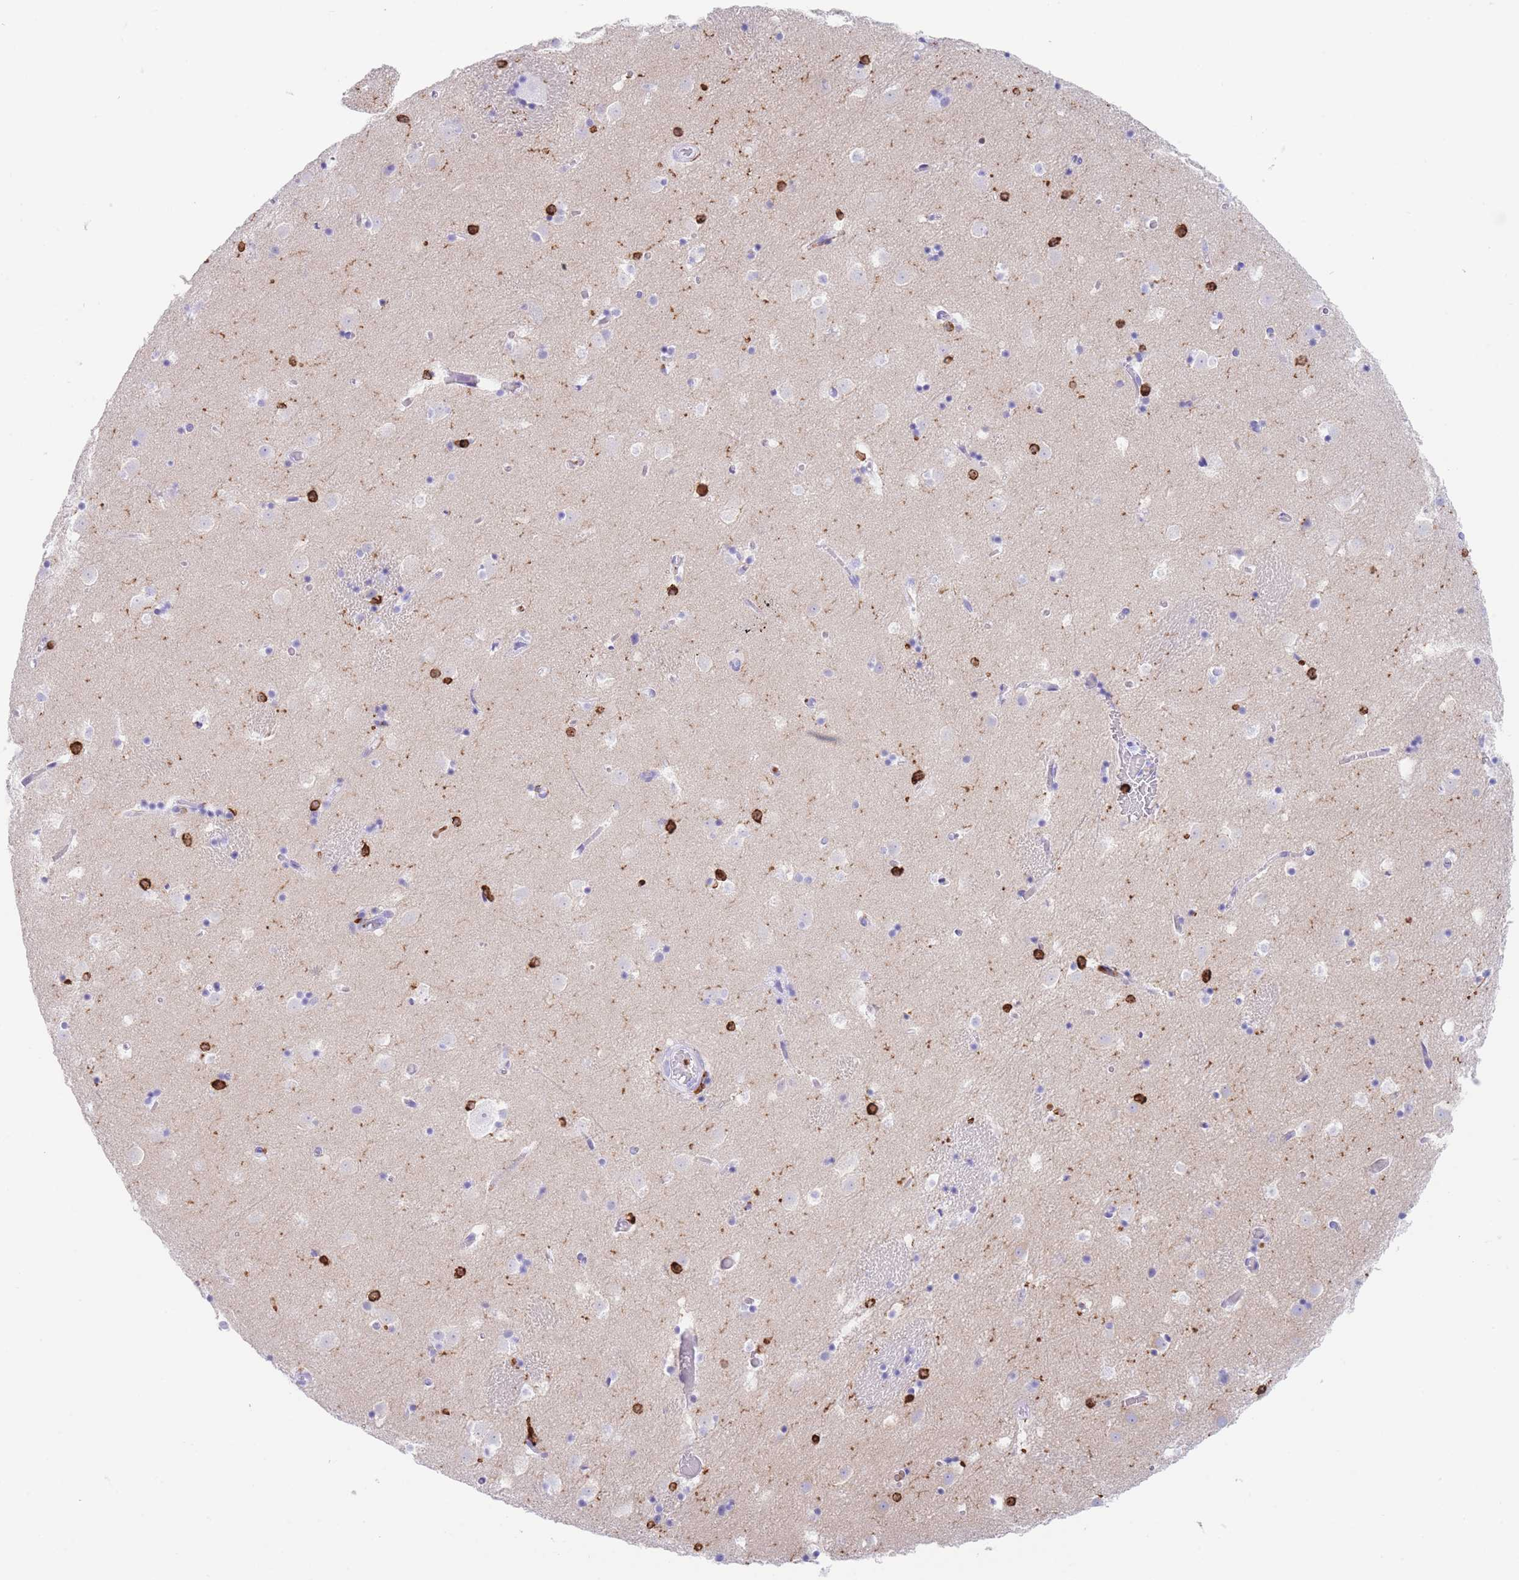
{"staining": {"intensity": "strong", "quantity": "25%-75%", "location": "cytoplasmic/membranous"}, "tissue": "caudate", "cell_type": "Glial cells", "image_type": "normal", "snomed": [{"axis": "morphology", "description": "Normal tissue, NOS"}, {"axis": "topography", "description": "Lateral ventricle wall"}], "caption": "DAB immunohistochemical staining of benign human caudate demonstrates strong cytoplasmic/membranous protein positivity in about 25%-75% of glial cells.", "gene": "CORO1A", "patient": {"sex": "male", "age": 25}}